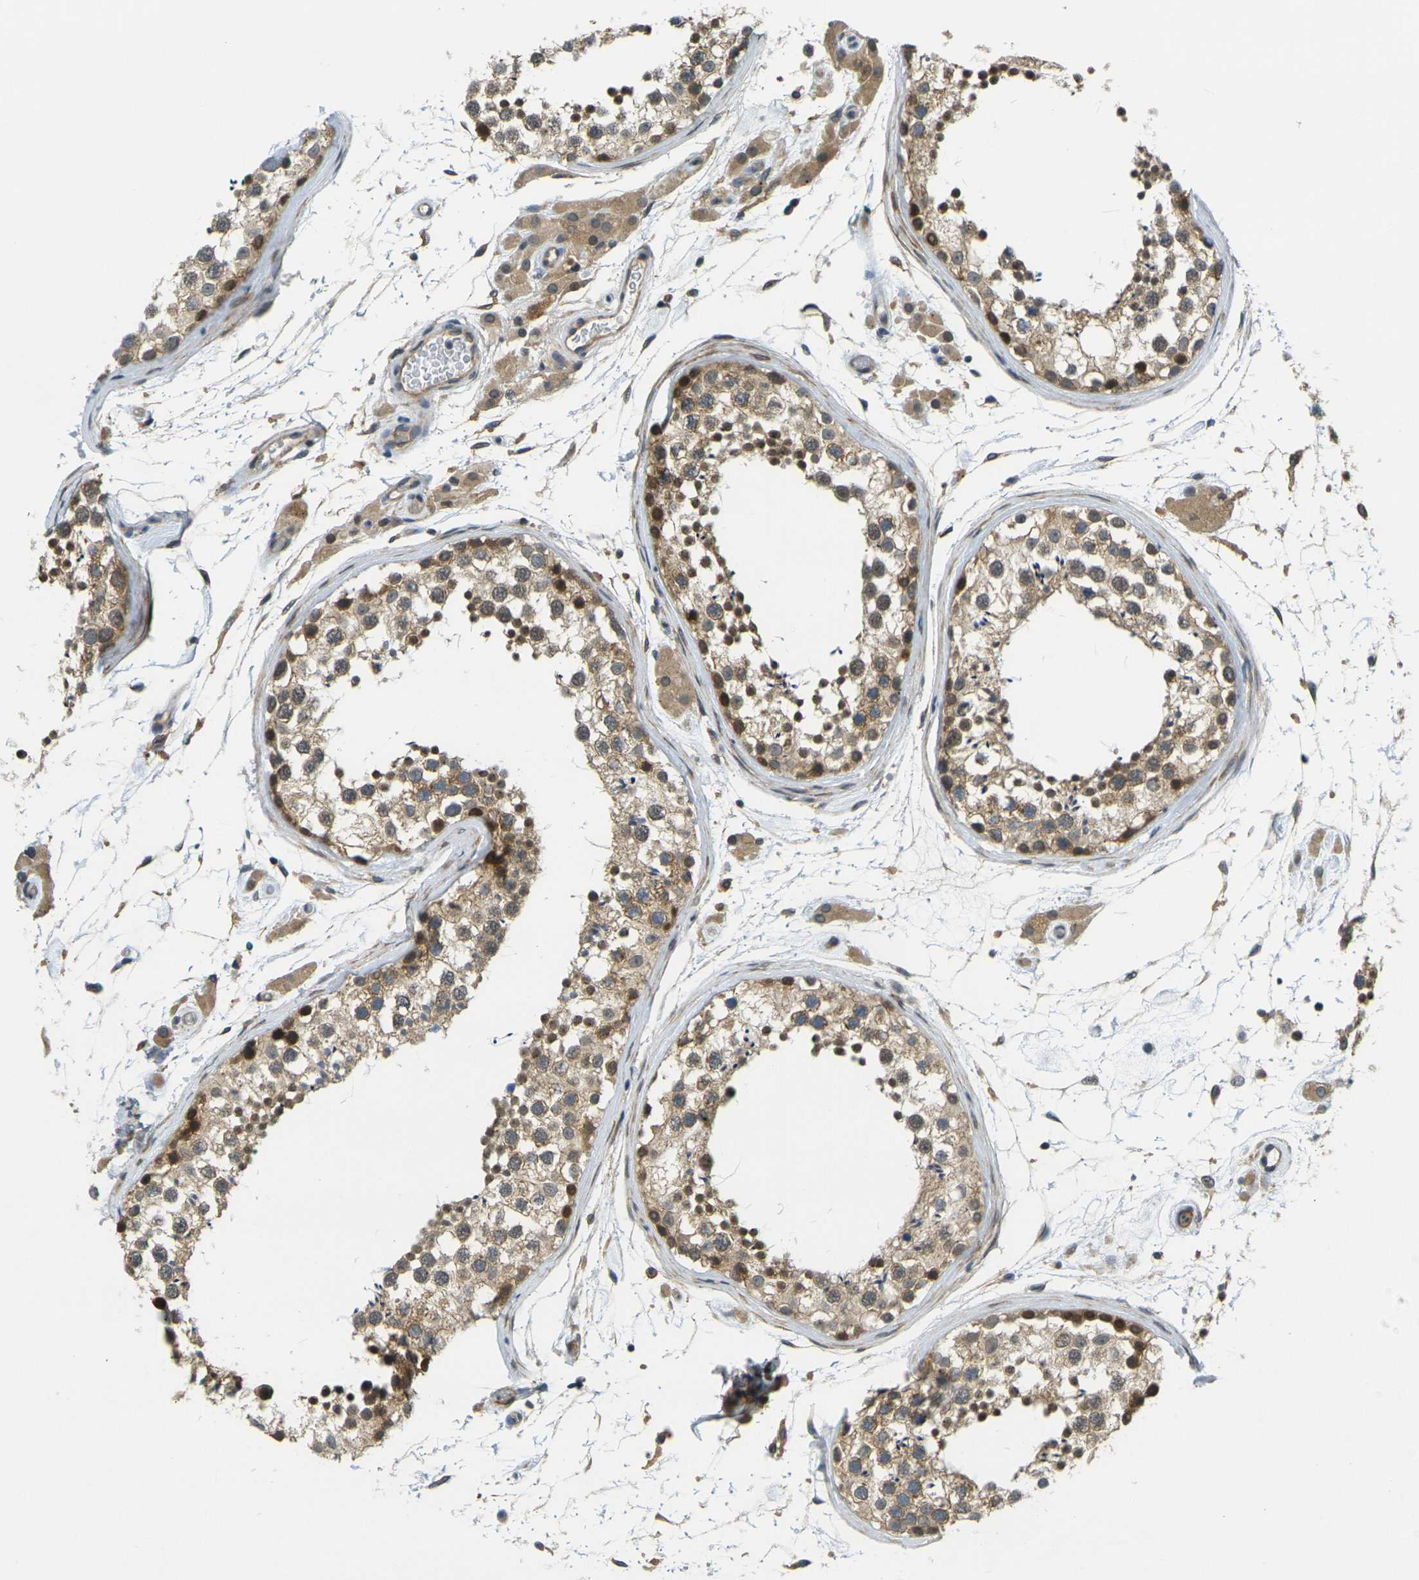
{"staining": {"intensity": "moderate", "quantity": ">75%", "location": "cytoplasmic/membranous,nuclear"}, "tissue": "testis", "cell_type": "Cells in seminiferous ducts", "image_type": "normal", "snomed": [{"axis": "morphology", "description": "Normal tissue, NOS"}, {"axis": "topography", "description": "Testis"}], "caption": "A photomicrograph of human testis stained for a protein reveals moderate cytoplasmic/membranous,nuclear brown staining in cells in seminiferous ducts. Nuclei are stained in blue.", "gene": "KCTD10", "patient": {"sex": "male", "age": 46}}